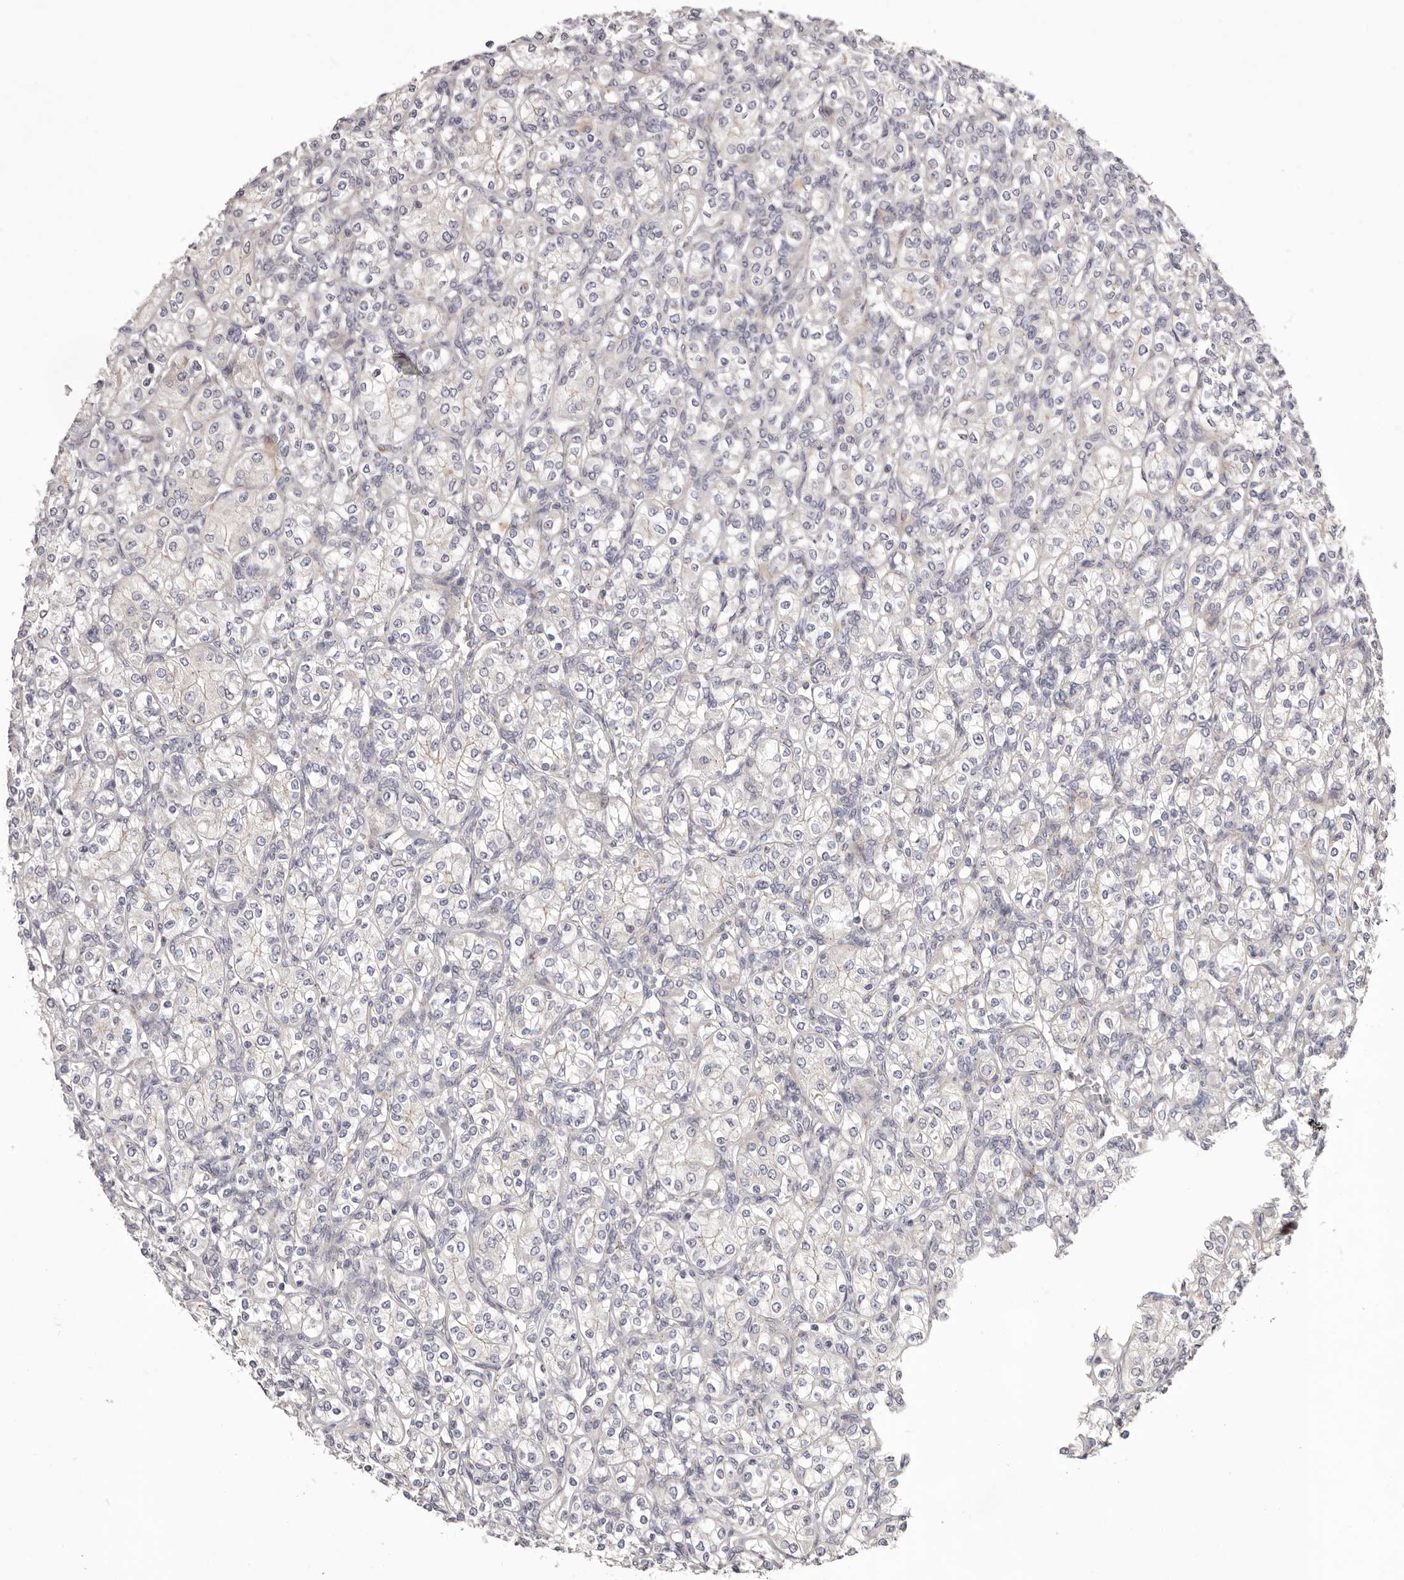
{"staining": {"intensity": "negative", "quantity": "none", "location": "none"}, "tissue": "renal cancer", "cell_type": "Tumor cells", "image_type": "cancer", "snomed": [{"axis": "morphology", "description": "Adenocarcinoma, NOS"}, {"axis": "topography", "description": "Kidney"}], "caption": "Tumor cells are negative for brown protein staining in renal adenocarcinoma.", "gene": "PEG10", "patient": {"sex": "male", "age": 77}}